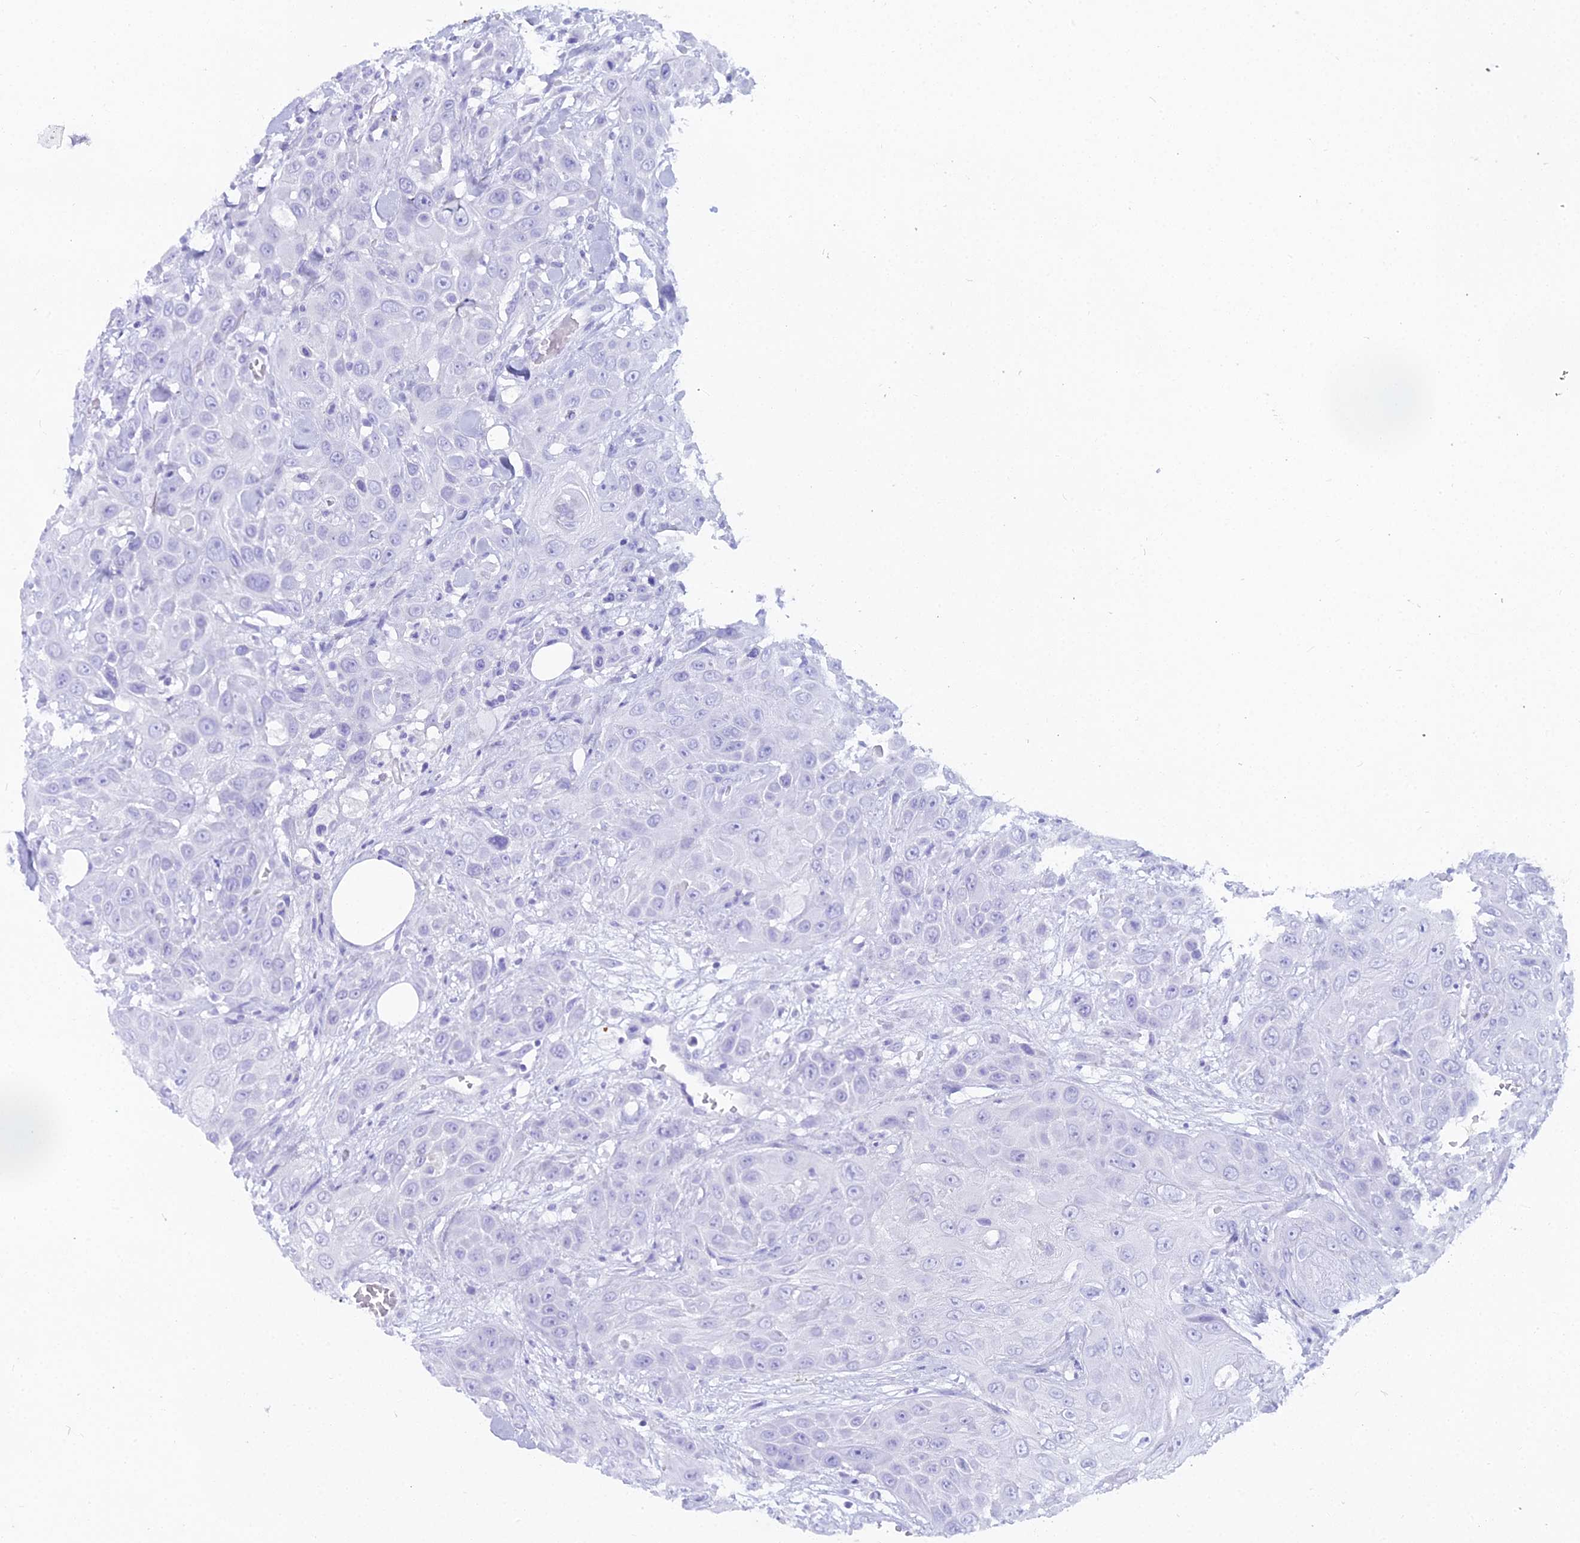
{"staining": {"intensity": "negative", "quantity": "none", "location": "none"}, "tissue": "head and neck cancer", "cell_type": "Tumor cells", "image_type": "cancer", "snomed": [{"axis": "morphology", "description": "Squamous cell carcinoma, NOS"}, {"axis": "topography", "description": "Head-Neck"}], "caption": "This is an IHC photomicrograph of human head and neck cancer (squamous cell carcinoma). There is no positivity in tumor cells.", "gene": "CGB2", "patient": {"sex": "male", "age": 81}}